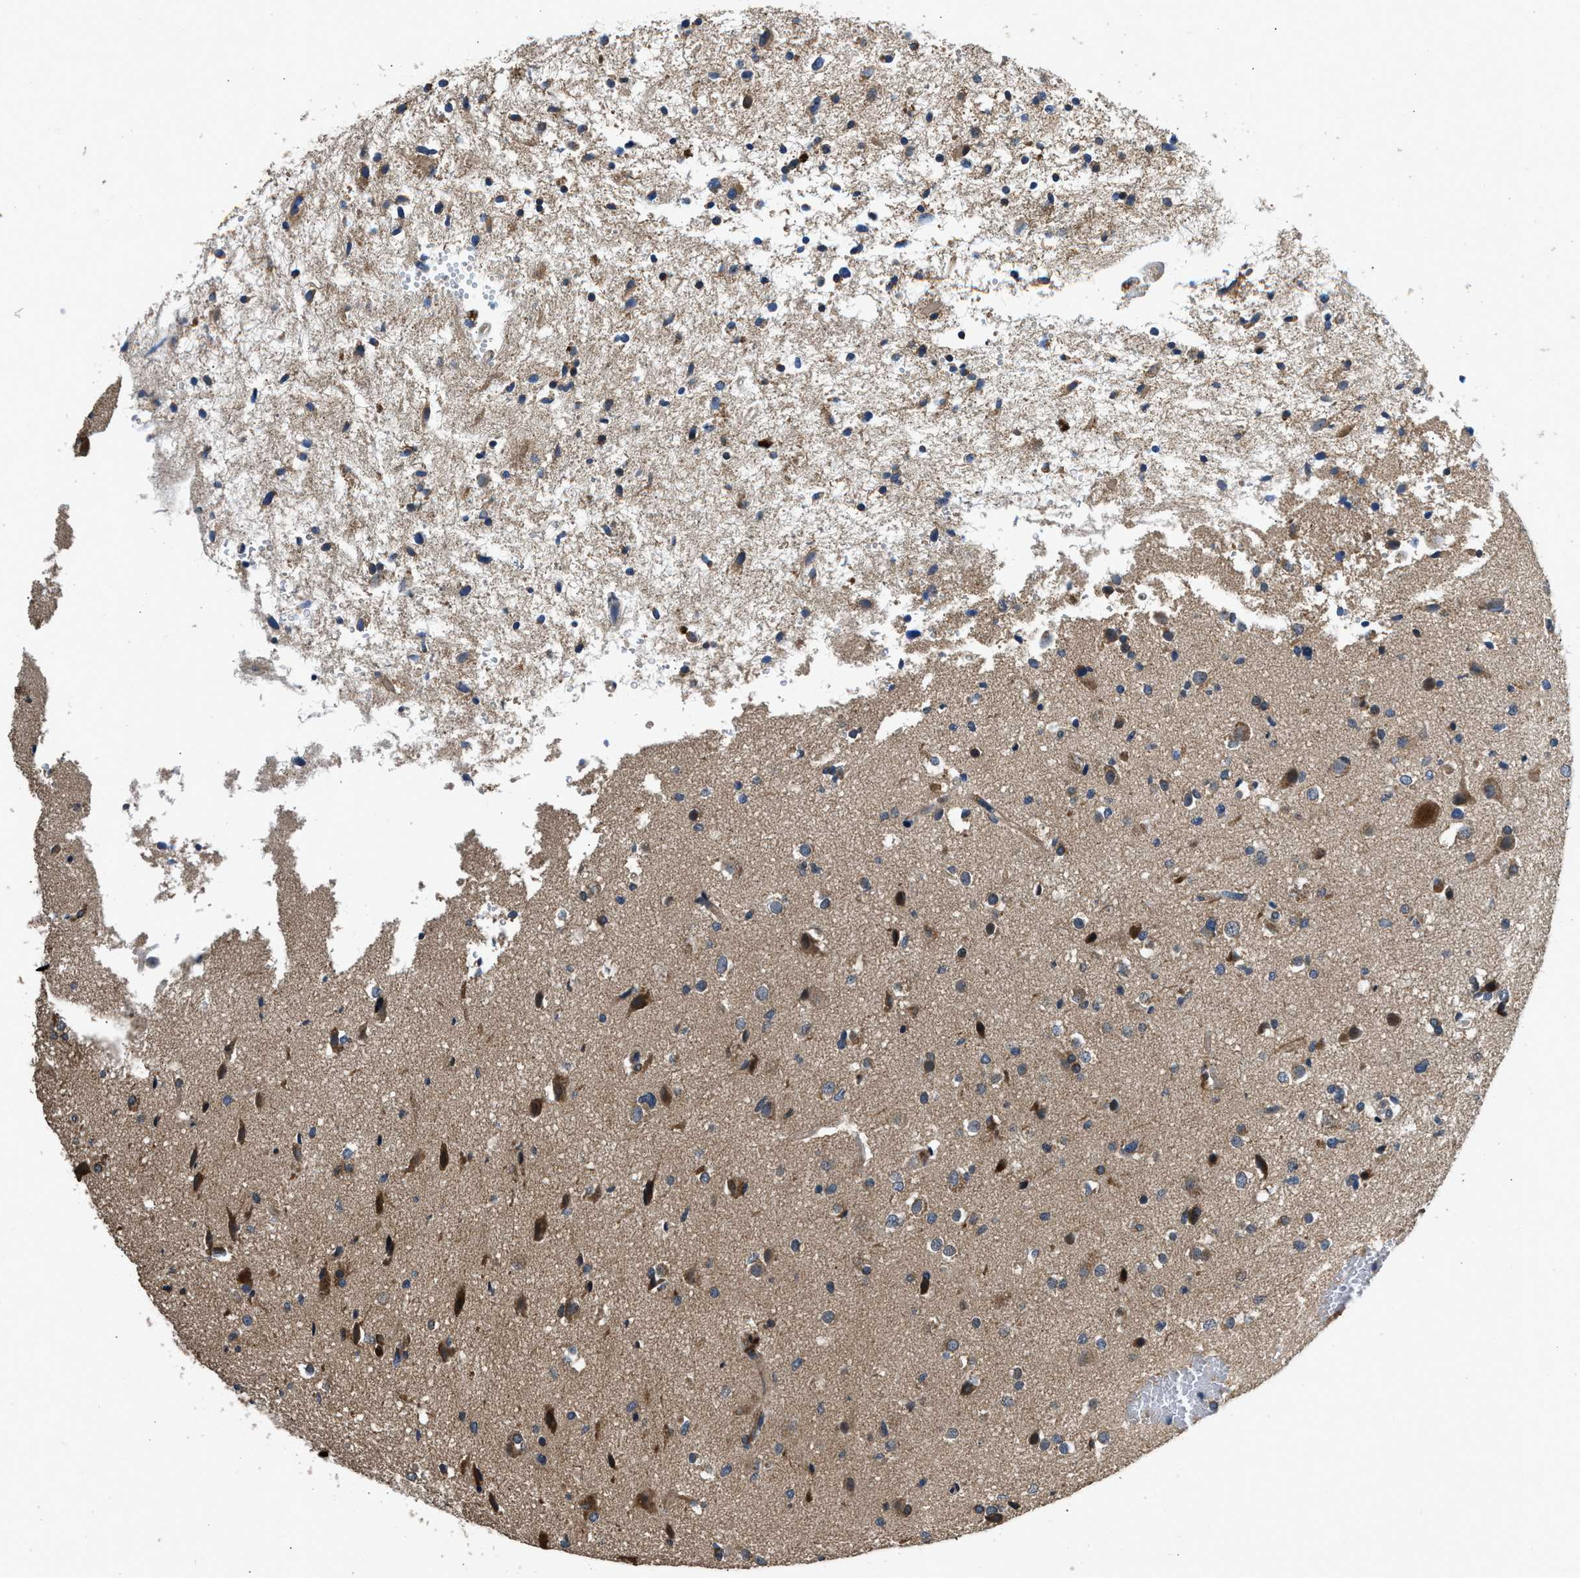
{"staining": {"intensity": "moderate", "quantity": "<25%", "location": "cytoplasmic/membranous"}, "tissue": "glioma", "cell_type": "Tumor cells", "image_type": "cancer", "snomed": [{"axis": "morphology", "description": "Glioma, malignant, High grade"}, {"axis": "topography", "description": "Brain"}], "caption": "An immunohistochemistry (IHC) histopathology image of tumor tissue is shown. Protein staining in brown labels moderate cytoplasmic/membranous positivity in glioma within tumor cells.", "gene": "IL3RA", "patient": {"sex": "male", "age": 33}}